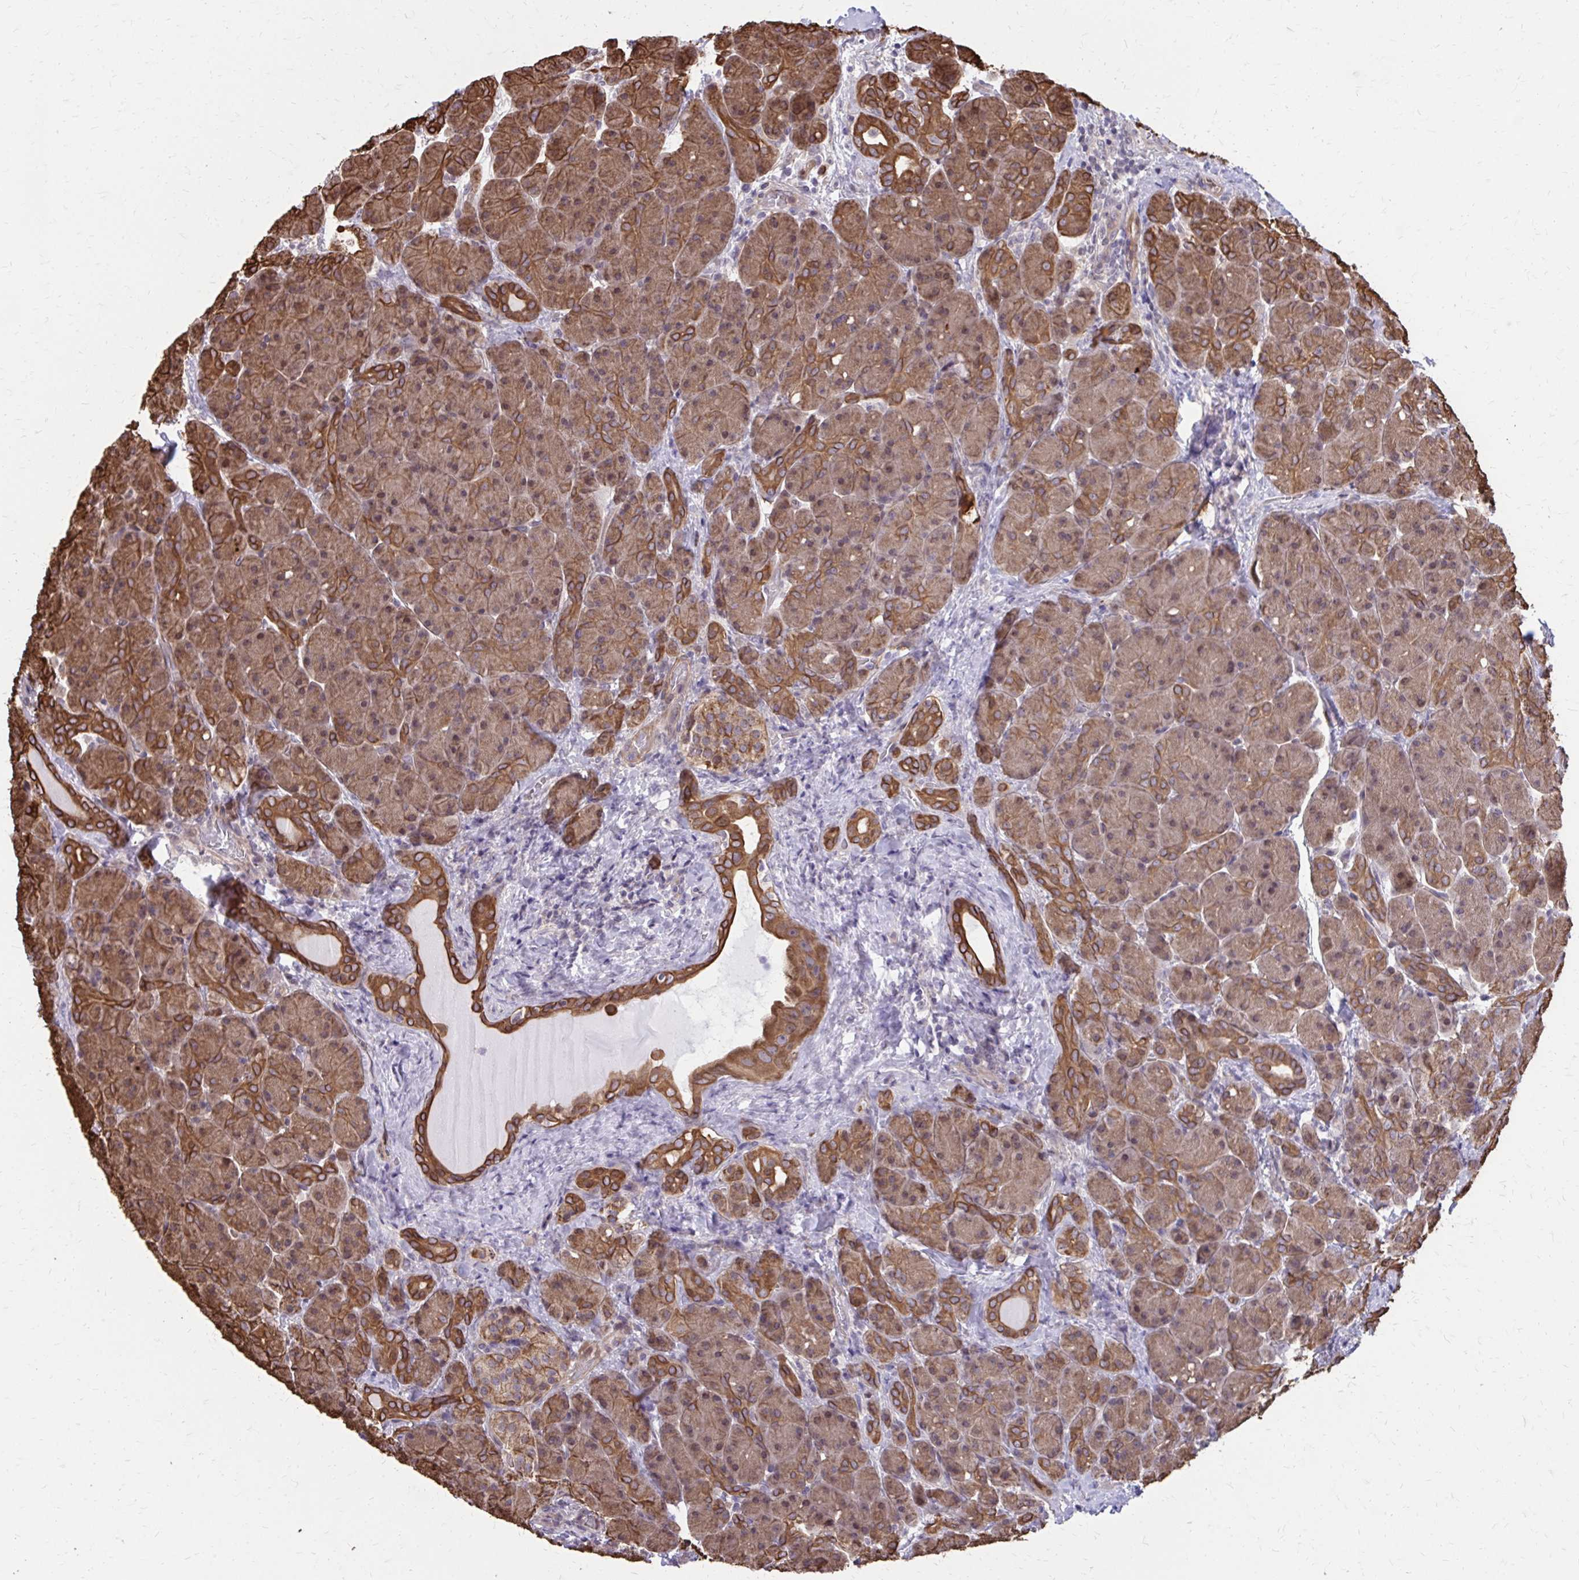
{"staining": {"intensity": "strong", "quantity": ">75%", "location": "cytoplasmic/membranous,nuclear"}, "tissue": "pancreas", "cell_type": "Exocrine glandular cells", "image_type": "normal", "snomed": [{"axis": "morphology", "description": "Normal tissue, NOS"}, {"axis": "topography", "description": "Pancreas"}], "caption": "Approximately >75% of exocrine glandular cells in unremarkable human pancreas show strong cytoplasmic/membranous,nuclear protein staining as visualized by brown immunohistochemical staining.", "gene": "ANKRD30B", "patient": {"sex": "male", "age": 55}}